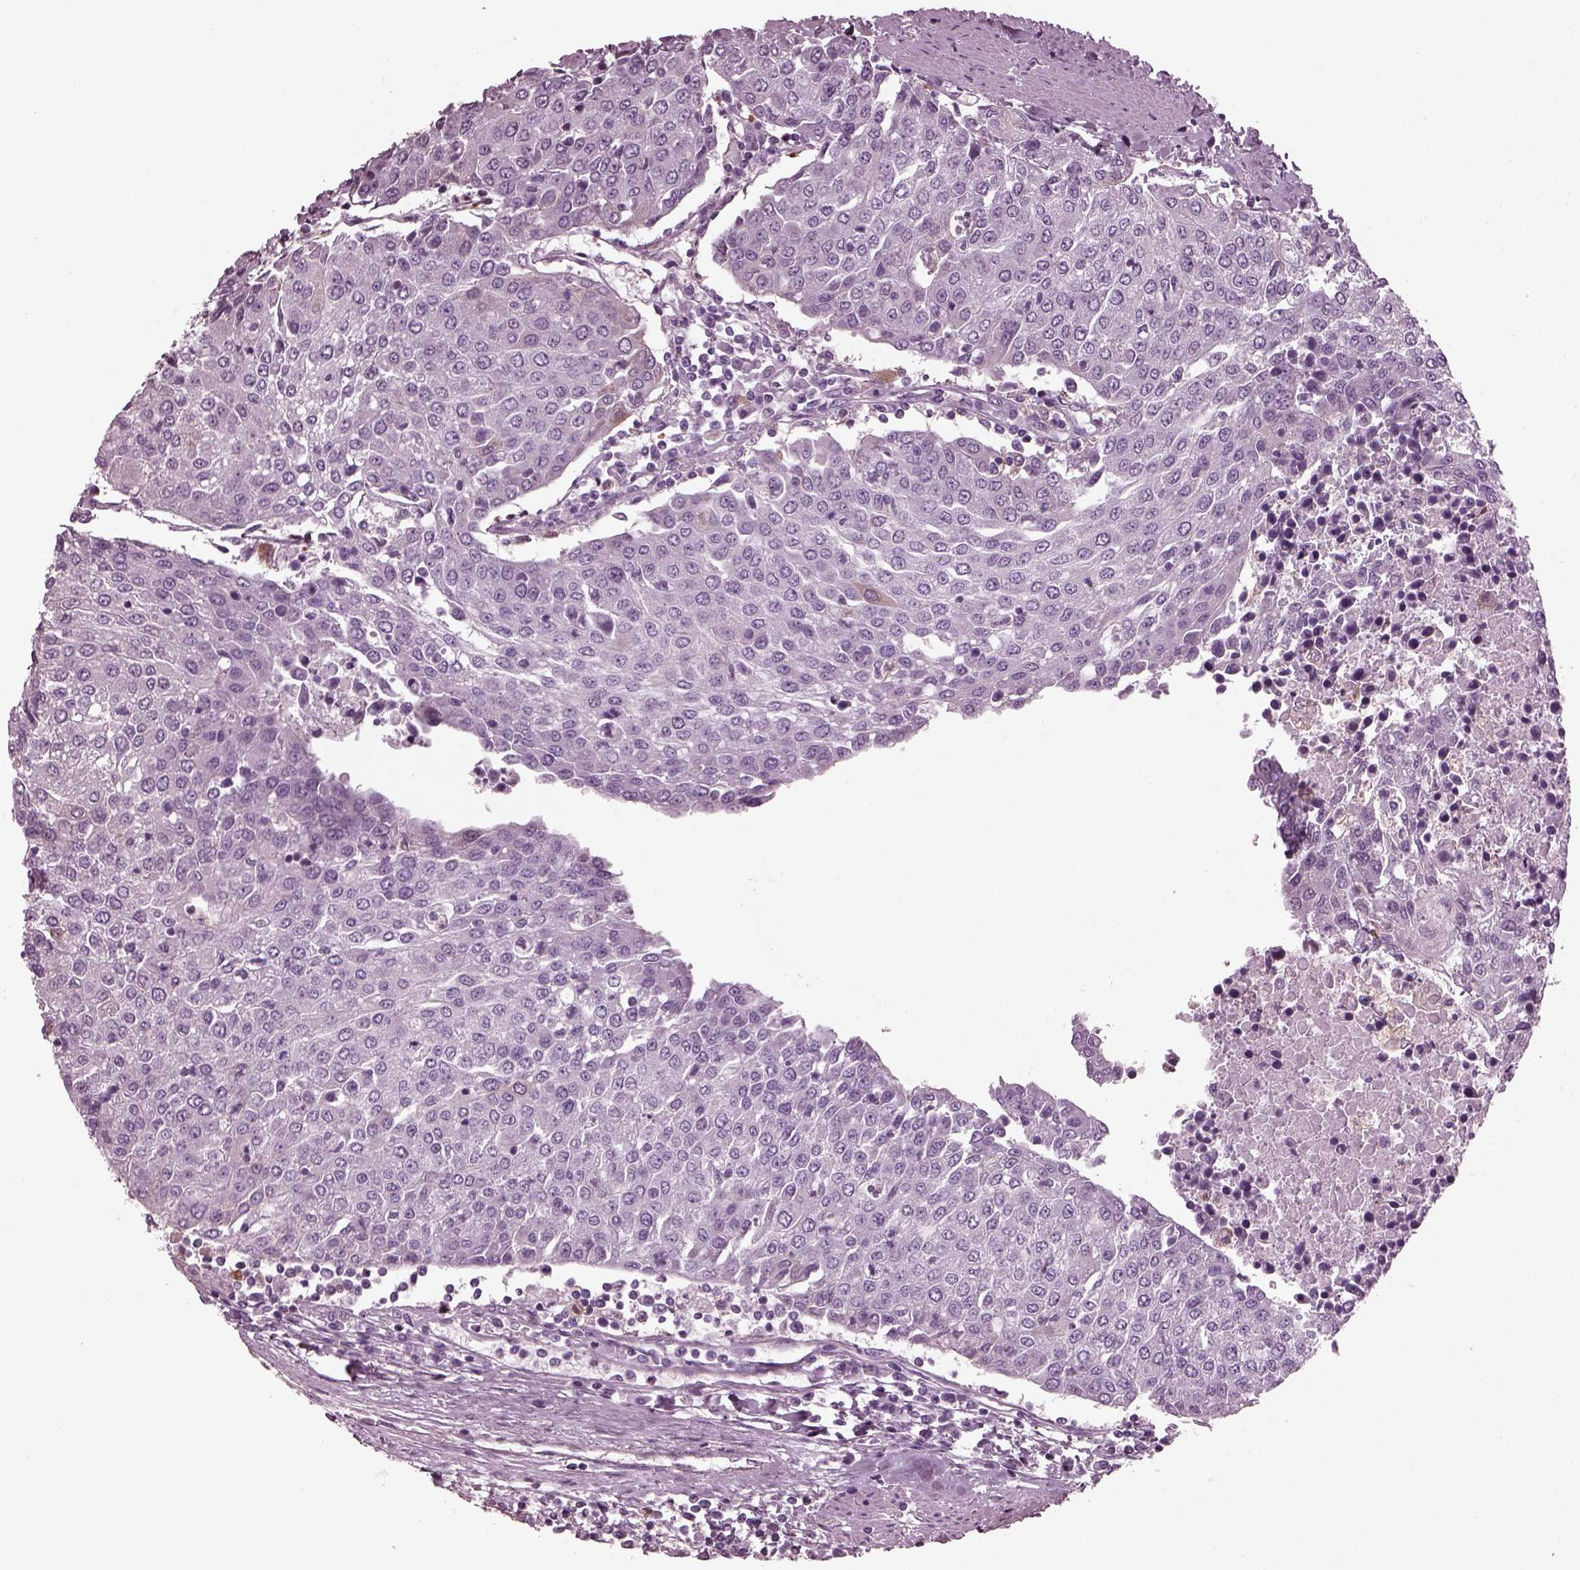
{"staining": {"intensity": "negative", "quantity": "none", "location": "none"}, "tissue": "urothelial cancer", "cell_type": "Tumor cells", "image_type": "cancer", "snomed": [{"axis": "morphology", "description": "Urothelial carcinoma, High grade"}, {"axis": "topography", "description": "Urinary bladder"}], "caption": "Urothelial cancer was stained to show a protein in brown. There is no significant positivity in tumor cells.", "gene": "GDF11", "patient": {"sex": "female", "age": 85}}